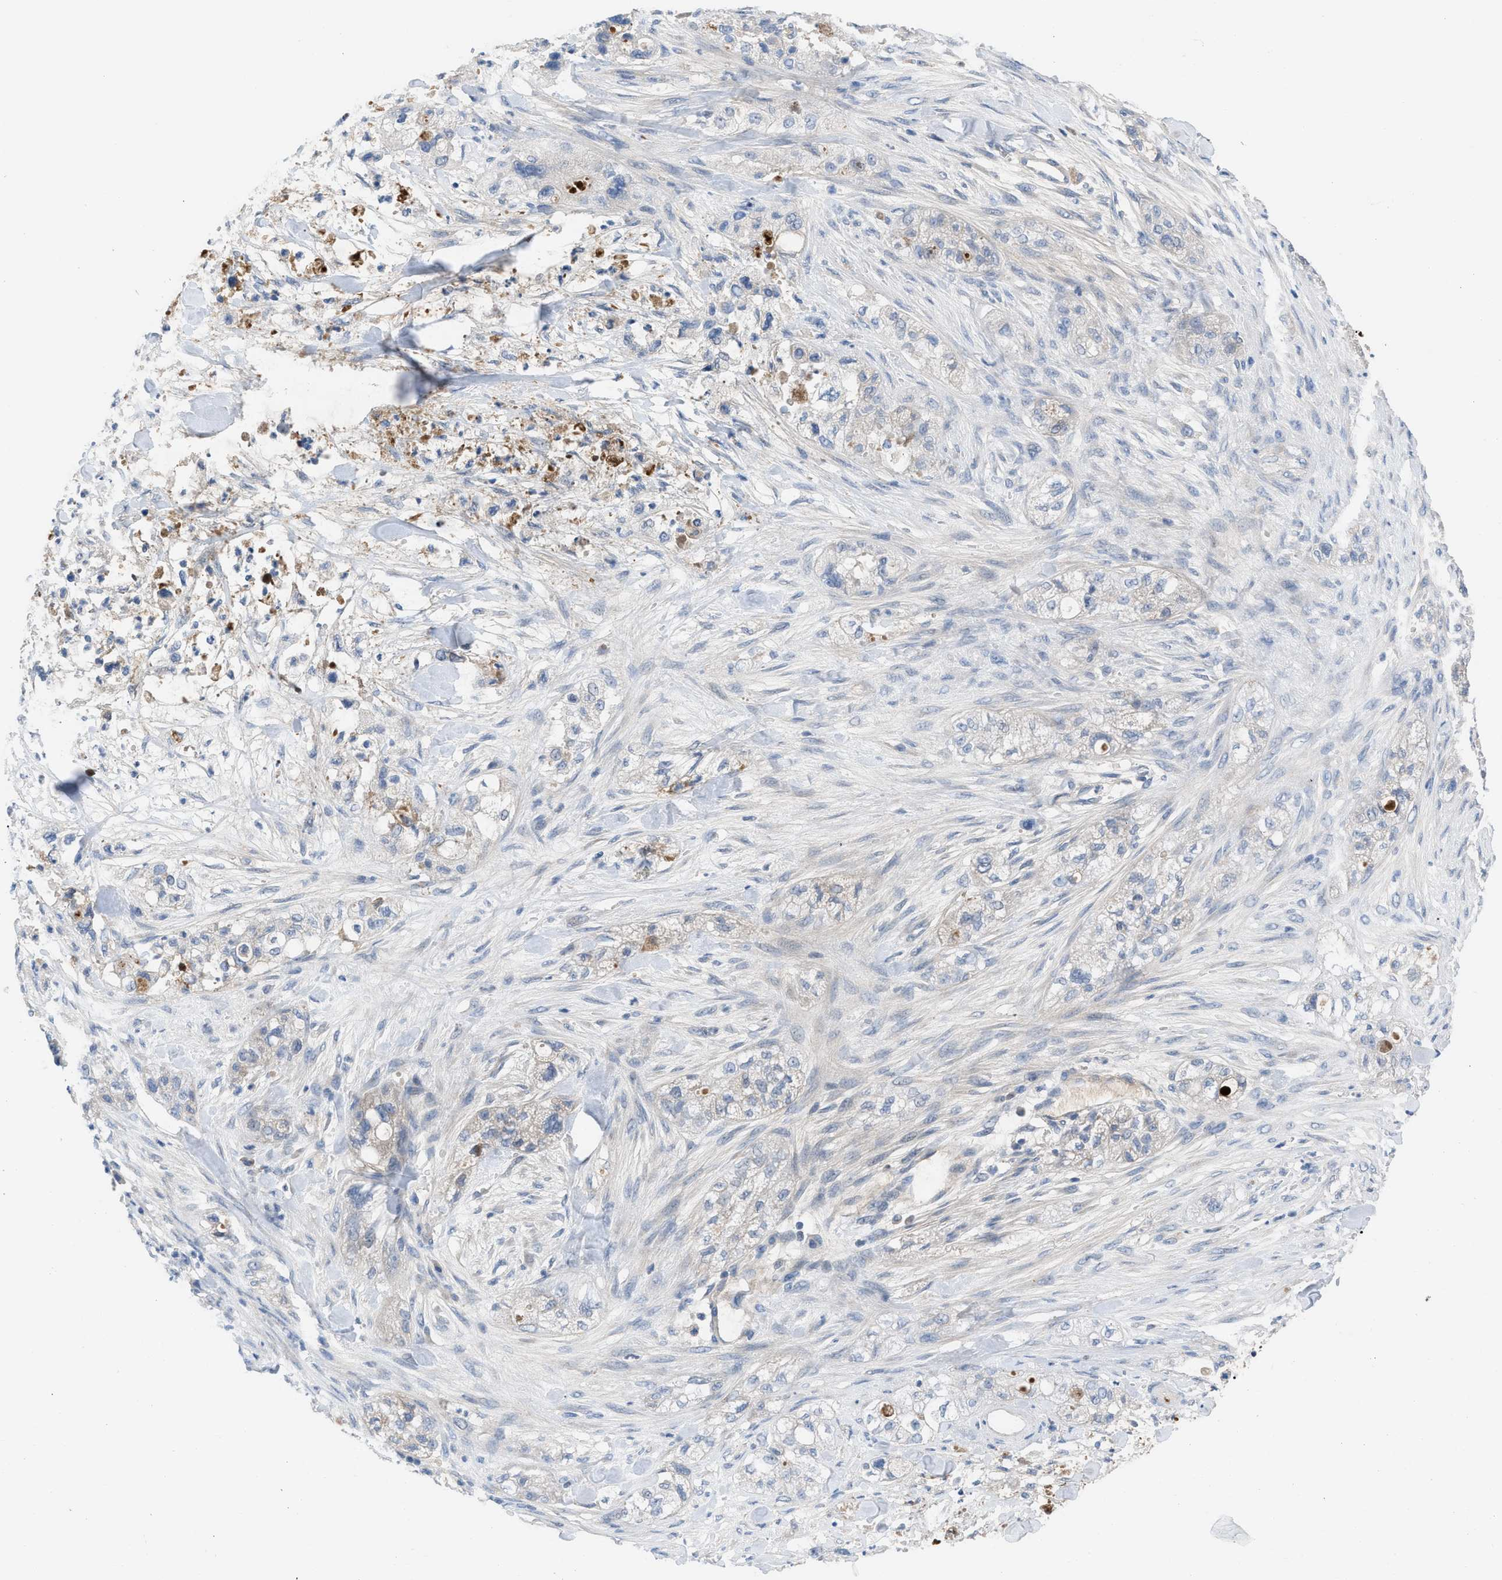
{"staining": {"intensity": "negative", "quantity": "none", "location": "none"}, "tissue": "pancreatic cancer", "cell_type": "Tumor cells", "image_type": "cancer", "snomed": [{"axis": "morphology", "description": "Adenocarcinoma, NOS"}, {"axis": "topography", "description": "Pancreas"}], "caption": "This photomicrograph is of adenocarcinoma (pancreatic) stained with IHC to label a protein in brown with the nuclei are counter-stained blue. There is no staining in tumor cells.", "gene": "HPX", "patient": {"sex": "female", "age": 78}}